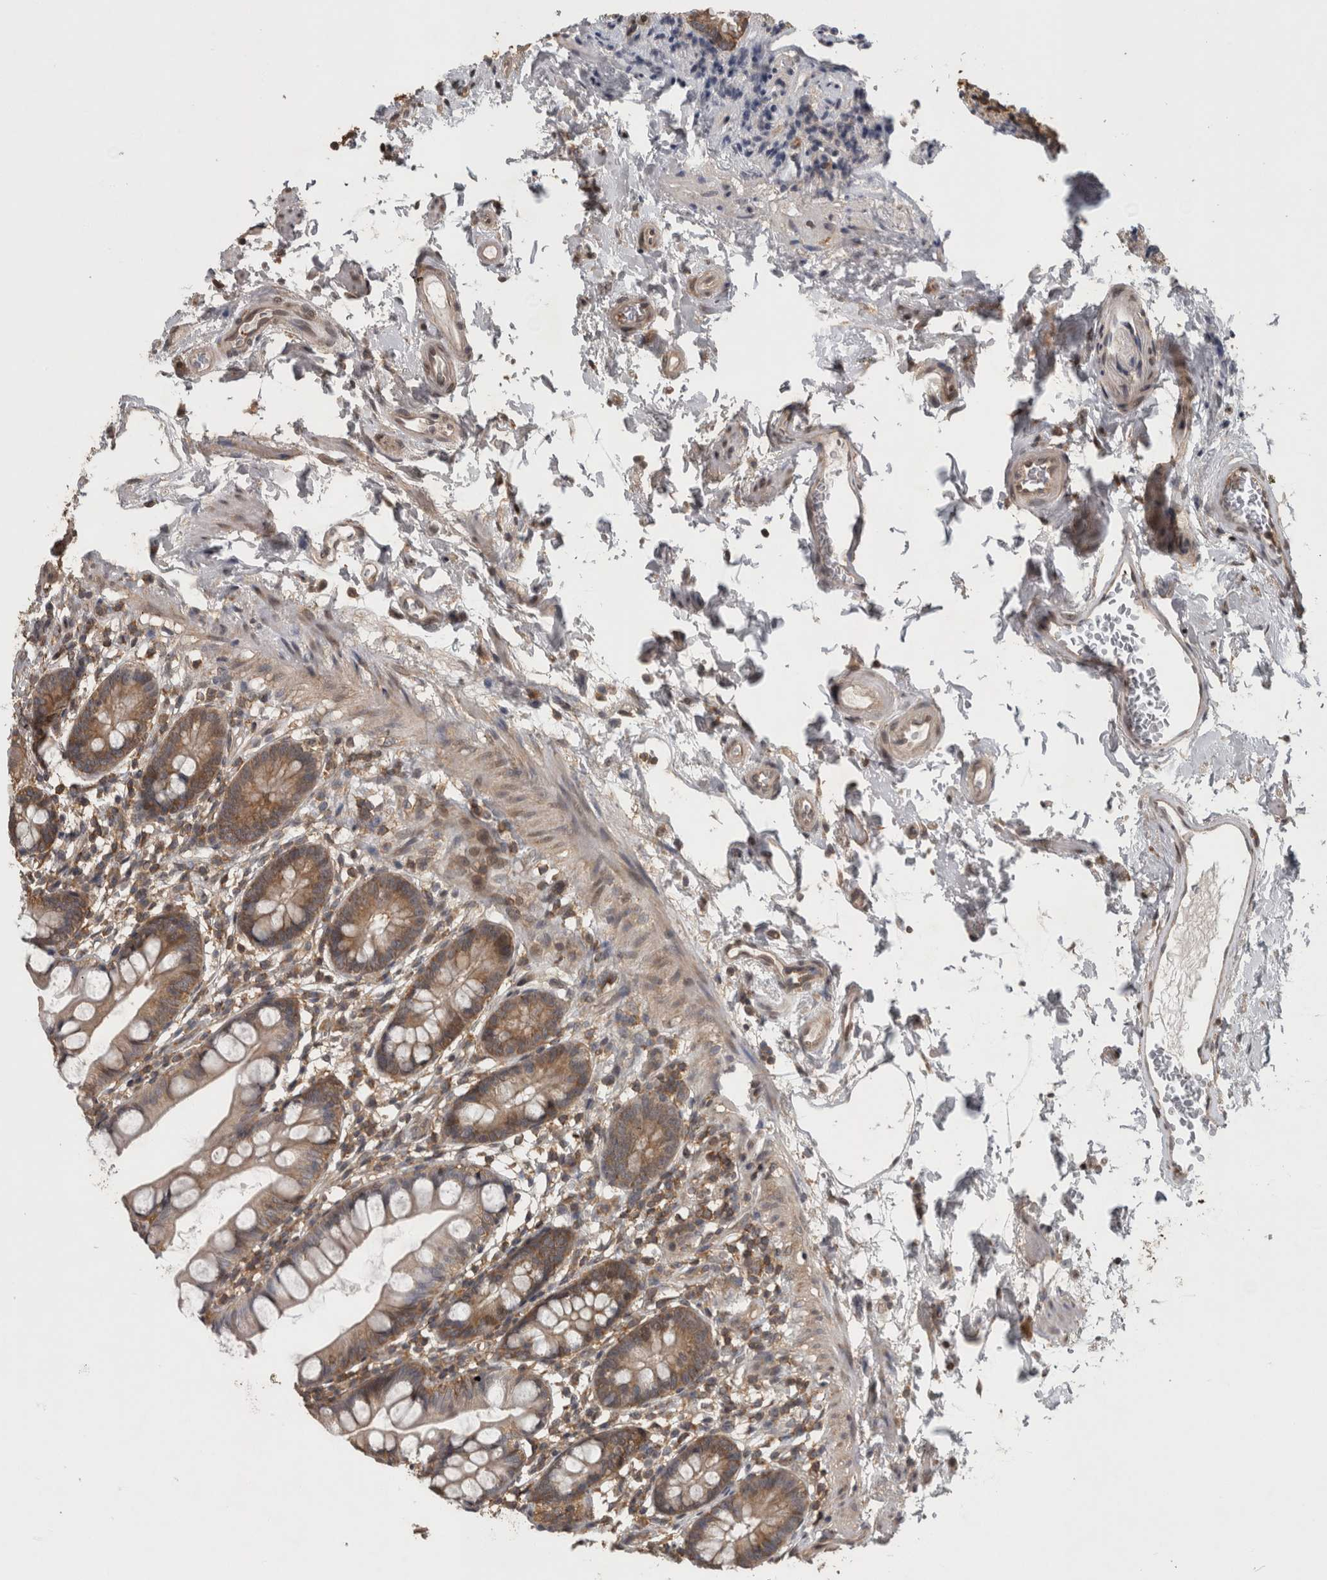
{"staining": {"intensity": "moderate", "quantity": "<25%", "location": "cytoplasmic/membranous"}, "tissue": "small intestine", "cell_type": "Glandular cells", "image_type": "normal", "snomed": [{"axis": "morphology", "description": "Normal tissue, NOS"}, {"axis": "topography", "description": "Small intestine"}], "caption": "This histopathology image demonstrates immunohistochemistry staining of unremarkable small intestine, with low moderate cytoplasmic/membranous positivity in approximately <25% of glandular cells.", "gene": "ATXN2", "patient": {"sex": "female", "age": 84}}